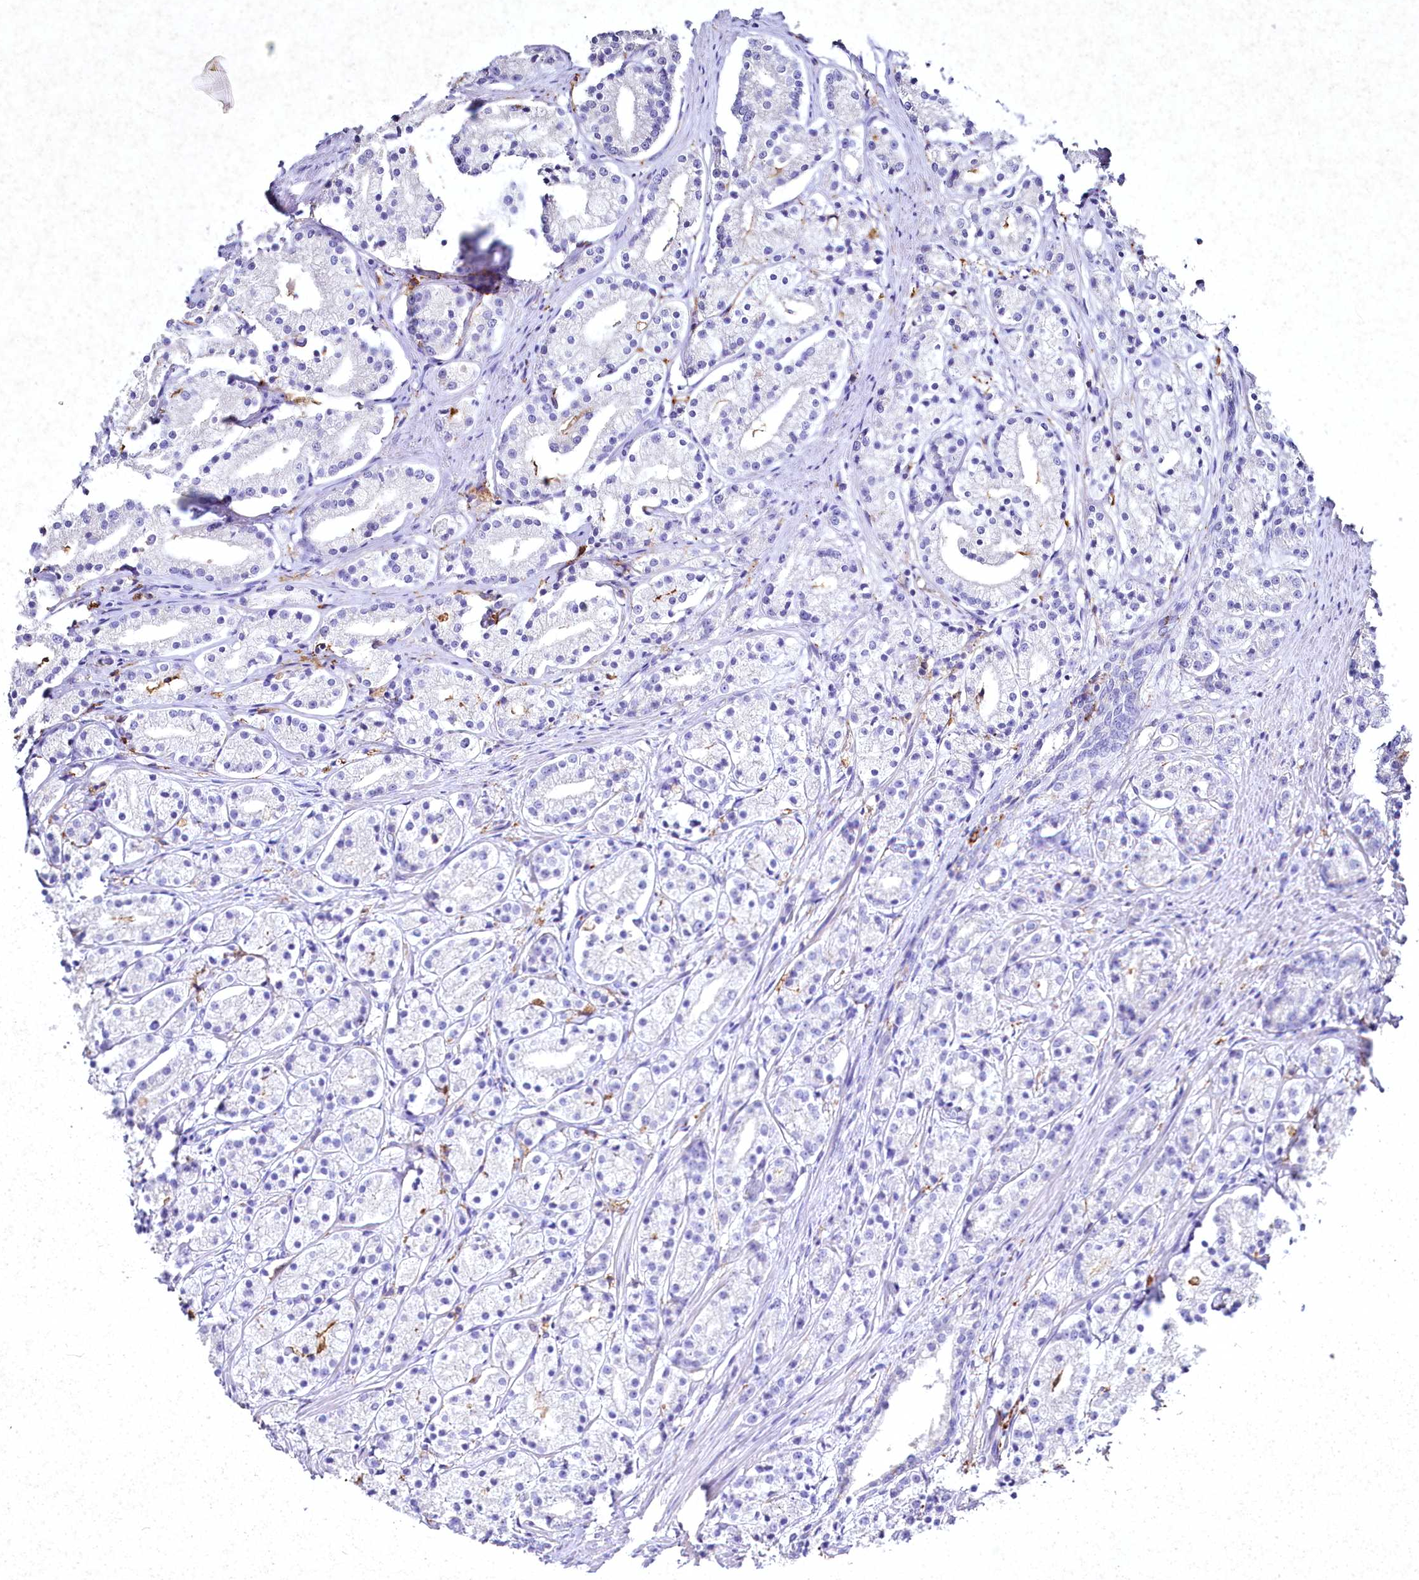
{"staining": {"intensity": "negative", "quantity": "none", "location": "none"}, "tissue": "prostate cancer", "cell_type": "Tumor cells", "image_type": "cancer", "snomed": [{"axis": "morphology", "description": "Adenocarcinoma, High grade"}, {"axis": "topography", "description": "Prostate"}], "caption": "Tumor cells are negative for brown protein staining in adenocarcinoma (high-grade) (prostate).", "gene": "CLEC4M", "patient": {"sex": "male", "age": 69}}